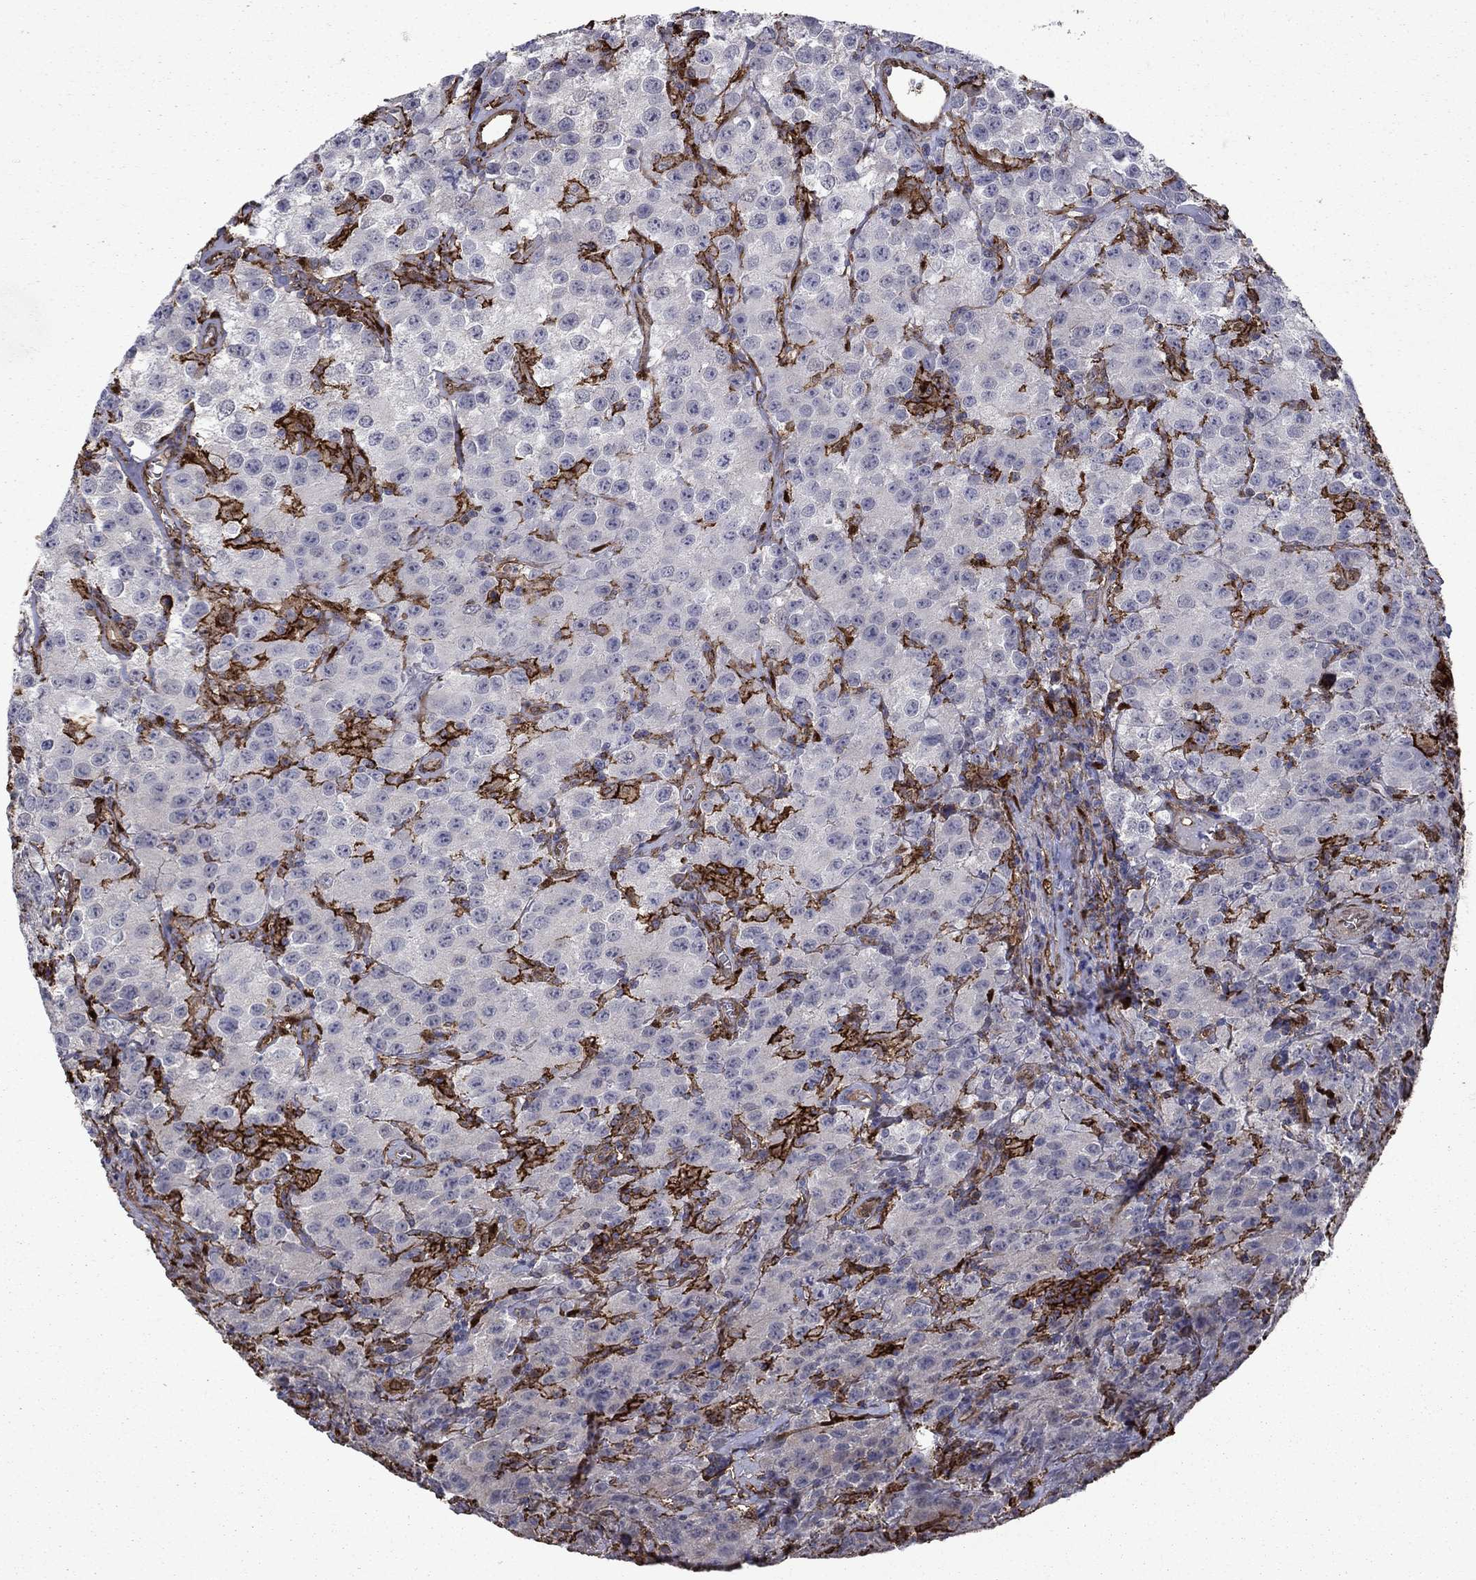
{"staining": {"intensity": "negative", "quantity": "none", "location": "none"}, "tissue": "testis cancer", "cell_type": "Tumor cells", "image_type": "cancer", "snomed": [{"axis": "morphology", "description": "Seminoma, NOS"}, {"axis": "topography", "description": "Testis"}], "caption": "Tumor cells show no significant positivity in testis cancer (seminoma).", "gene": "PLAU", "patient": {"sex": "male", "age": 52}}